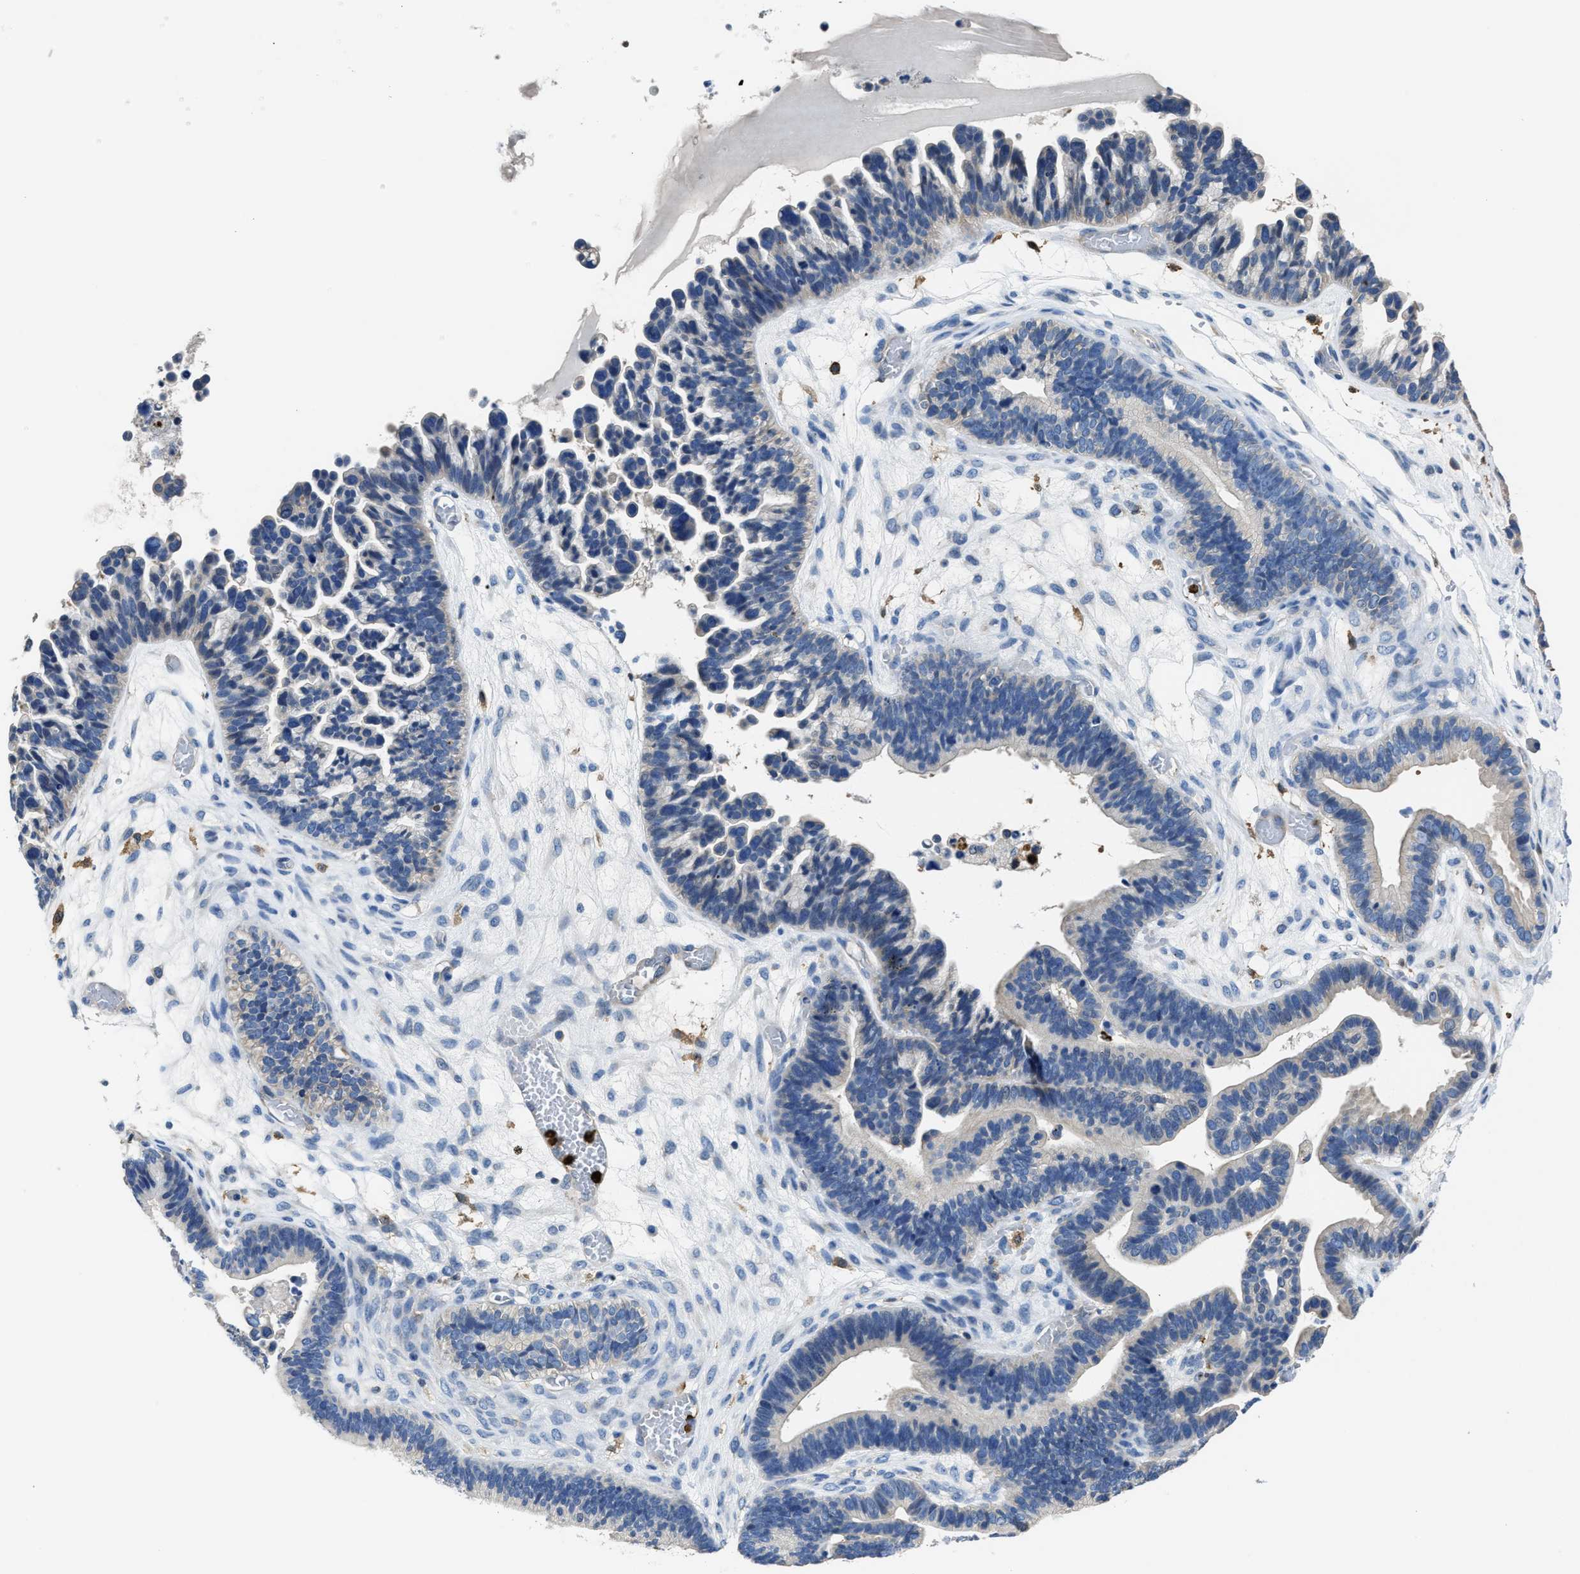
{"staining": {"intensity": "weak", "quantity": "<25%", "location": "cytoplasmic/membranous"}, "tissue": "ovarian cancer", "cell_type": "Tumor cells", "image_type": "cancer", "snomed": [{"axis": "morphology", "description": "Cystadenocarcinoma, serous, NOS"}, {"axis": "topography", "description": "Ovary"}], "caption": "Immunohistochemistry micrograph of human ovarian serous cystadenocarcinoma stained for a protein (brown), which reveals no positivity in tumor cells. Nuclei are stained in blue.", "gene": "TRAF6", "patient": {"sex": "female", "age": 56}}